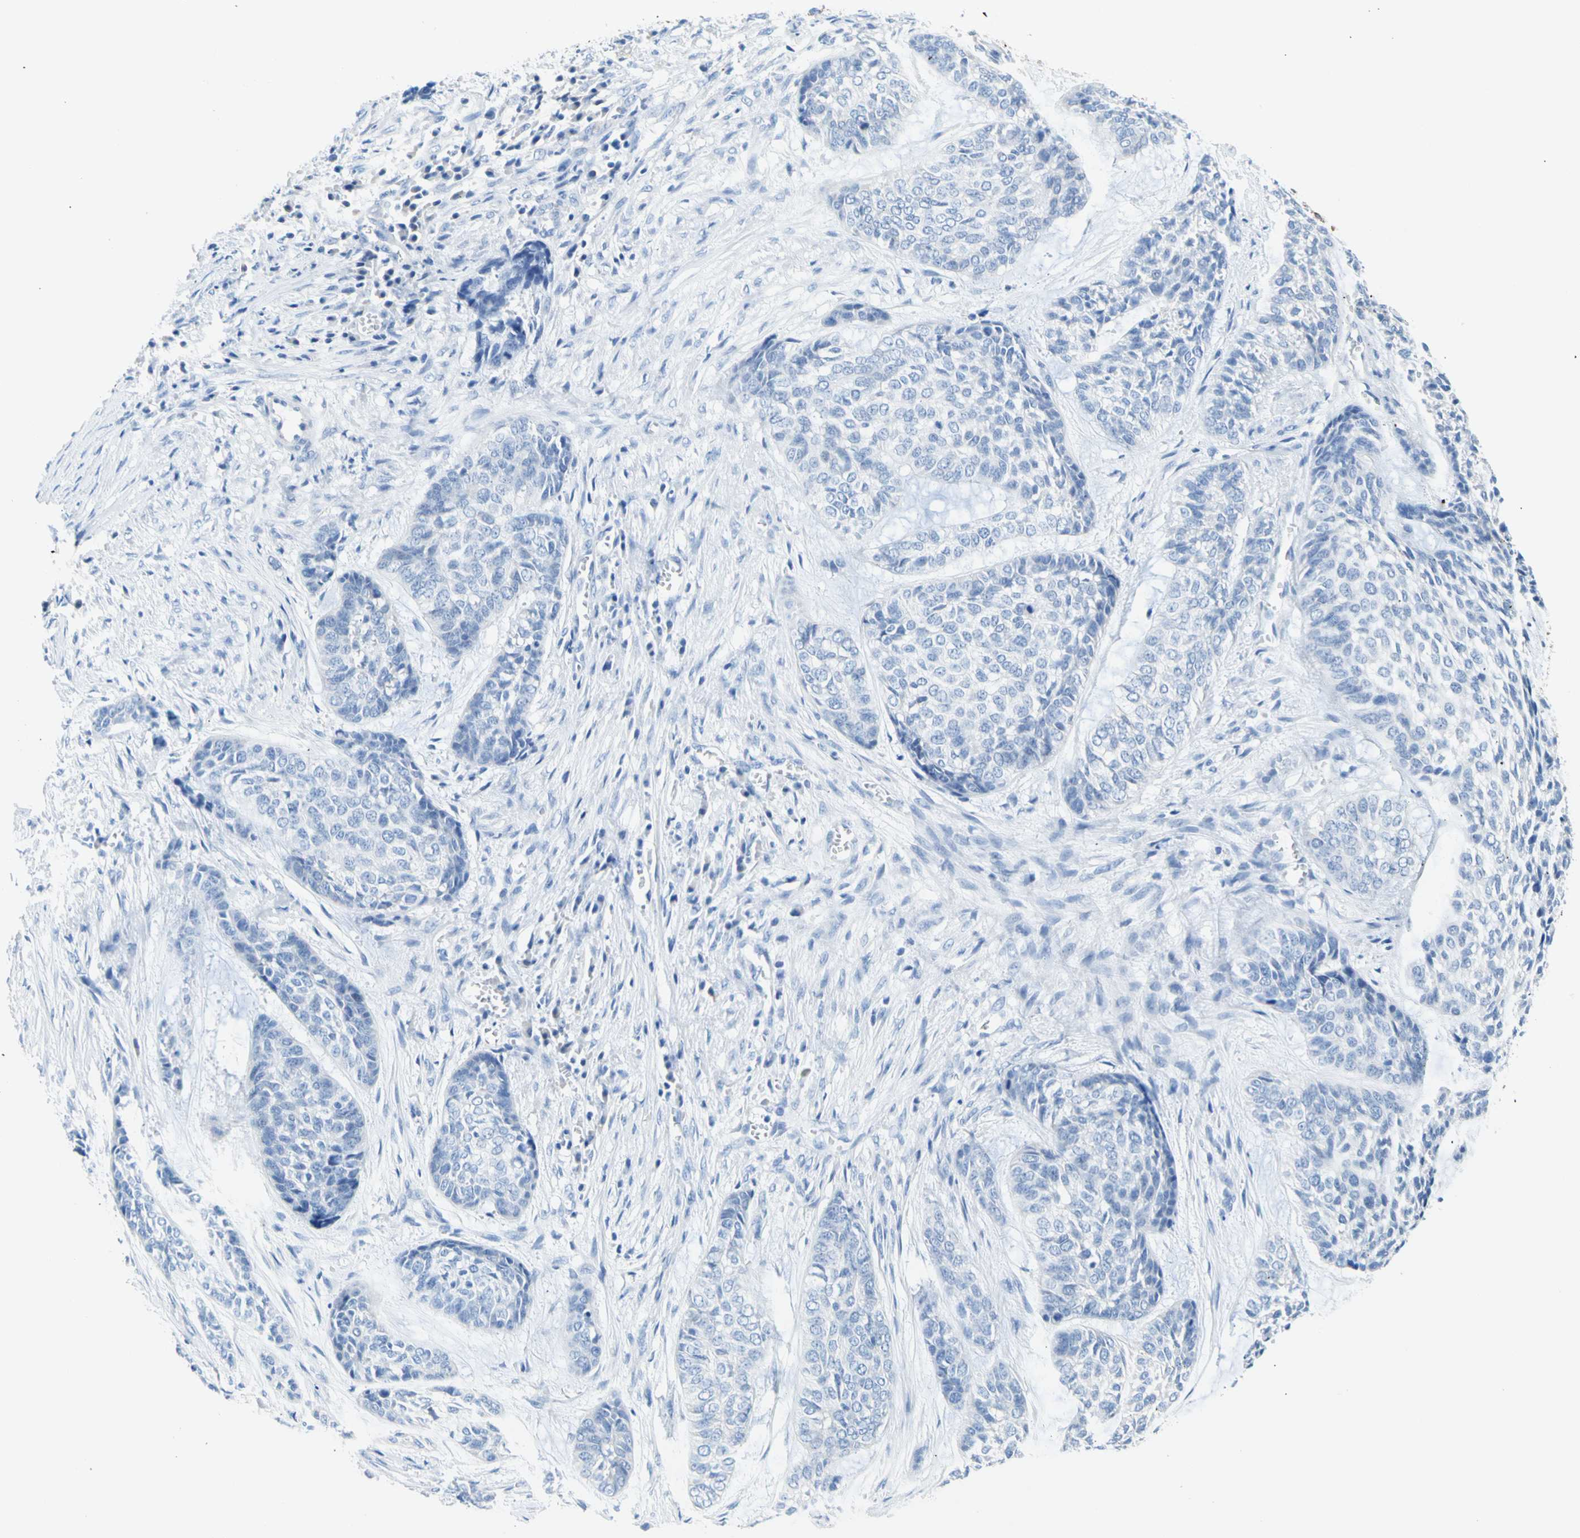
{"staining": {"intensity": "negative", "quantity": "none", "location": "none"}, "tissue": "skin cancer", "cell_type": "Tumor cells", "image_type": "cancer", "snomed": [{"axis": "morphology", "description": "Basal cell carcinoma"}, {"axis": "topography", "description": "Skin"}], "caption": "A high-resolution micrograph shows IHC staining of basal cell carcinoma (skin), which exhibits no significant positivity in tumor cells.", "gene": "CEL", "patient": {"sex": "female", "age": 64}}